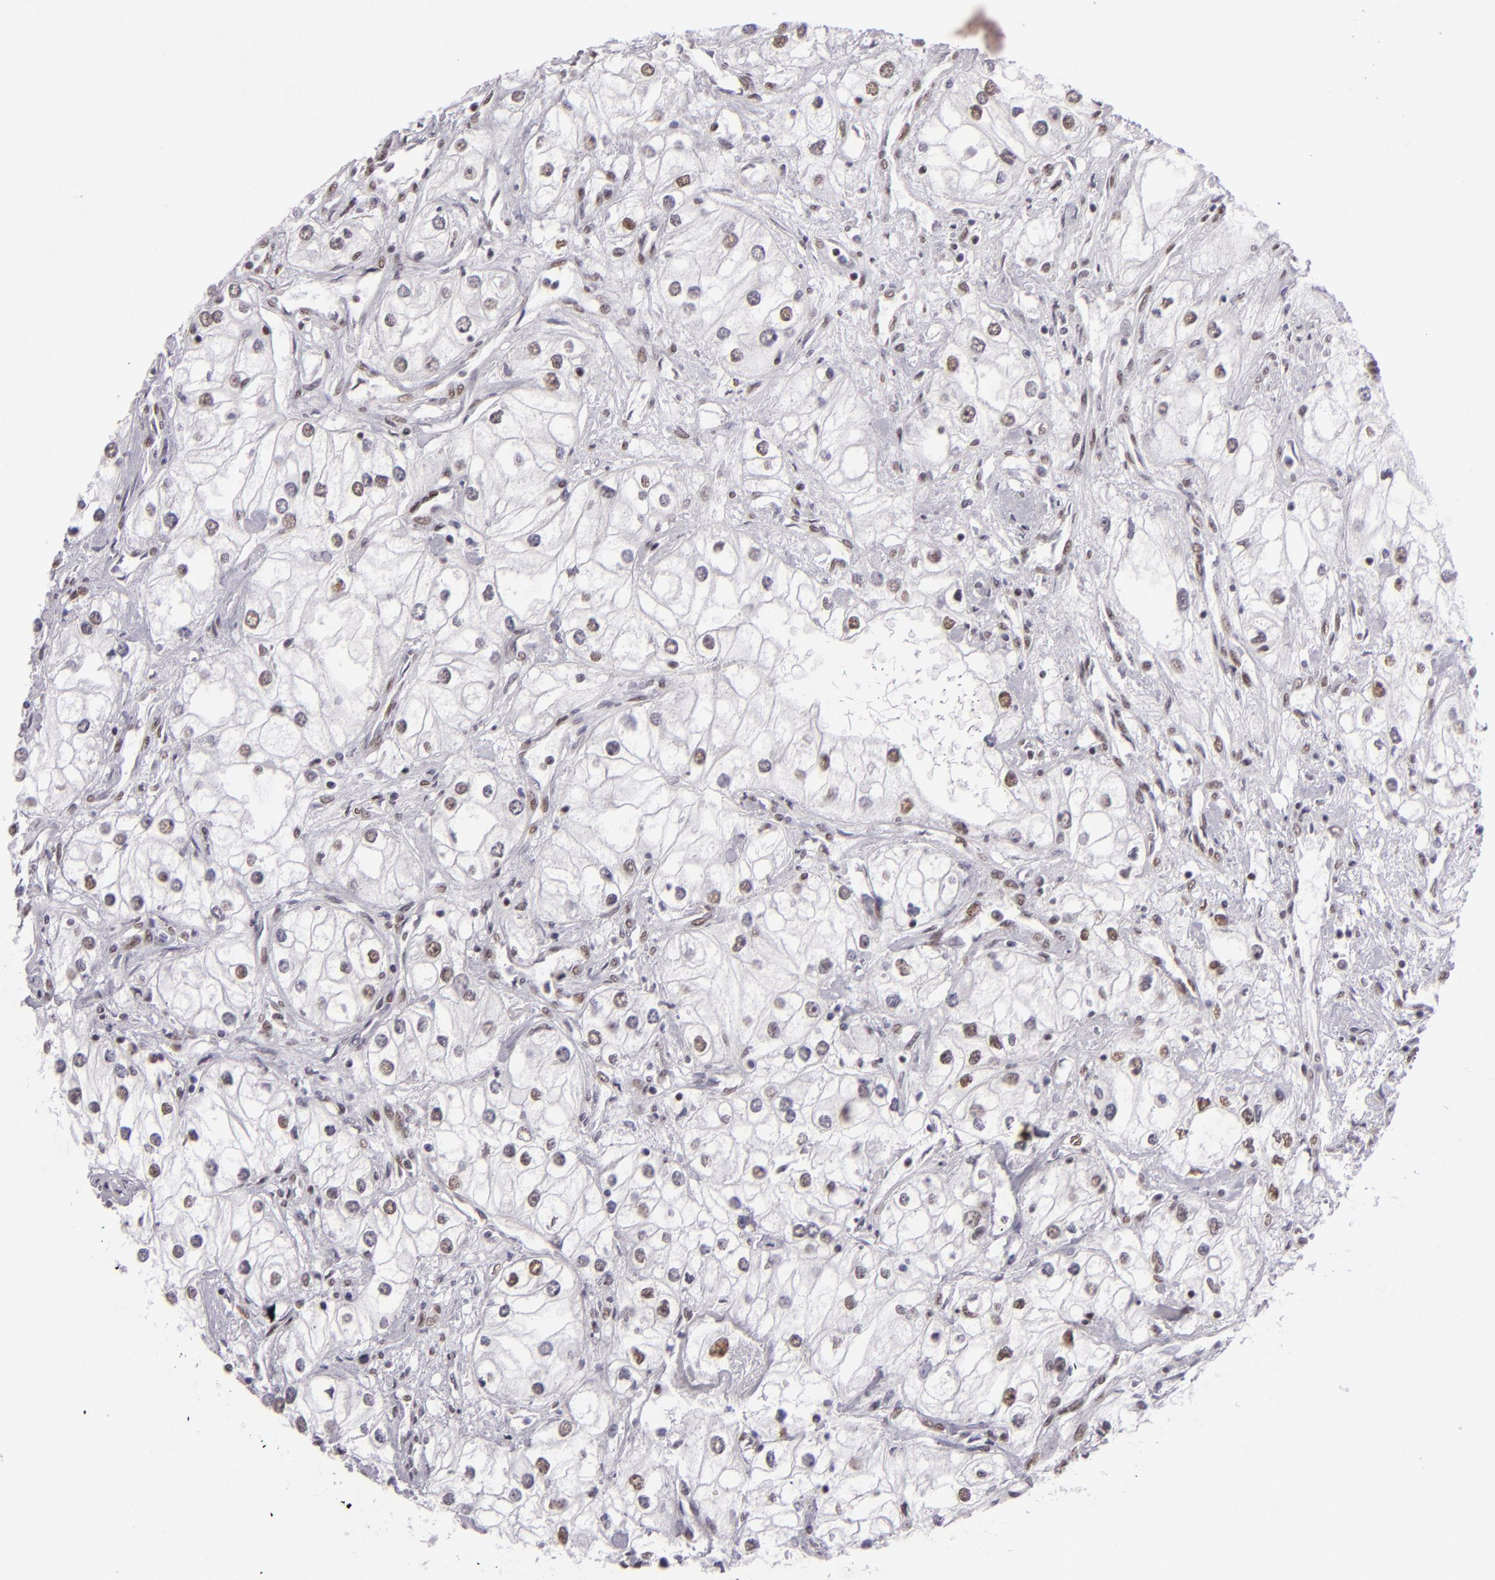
{"staining": {"intensity": "weak", "quantity": "<25%", "location": "nuclear"}, "tissue": "renal cancer", "cell_type": "Tumor cells", "image_type": "cancer", "snomed": [{"axis": "morphology", "description": "Adenocarcinoma, NOS"}, {"axis": "topography", "description": "Kidney"}], "caption": "The immunohistochemistry image has no significant positivity in tumor cells of renal adenocarcinoma tissue.", "gene": "BRD8", "patient": {"sex": "male", "age": 57}}